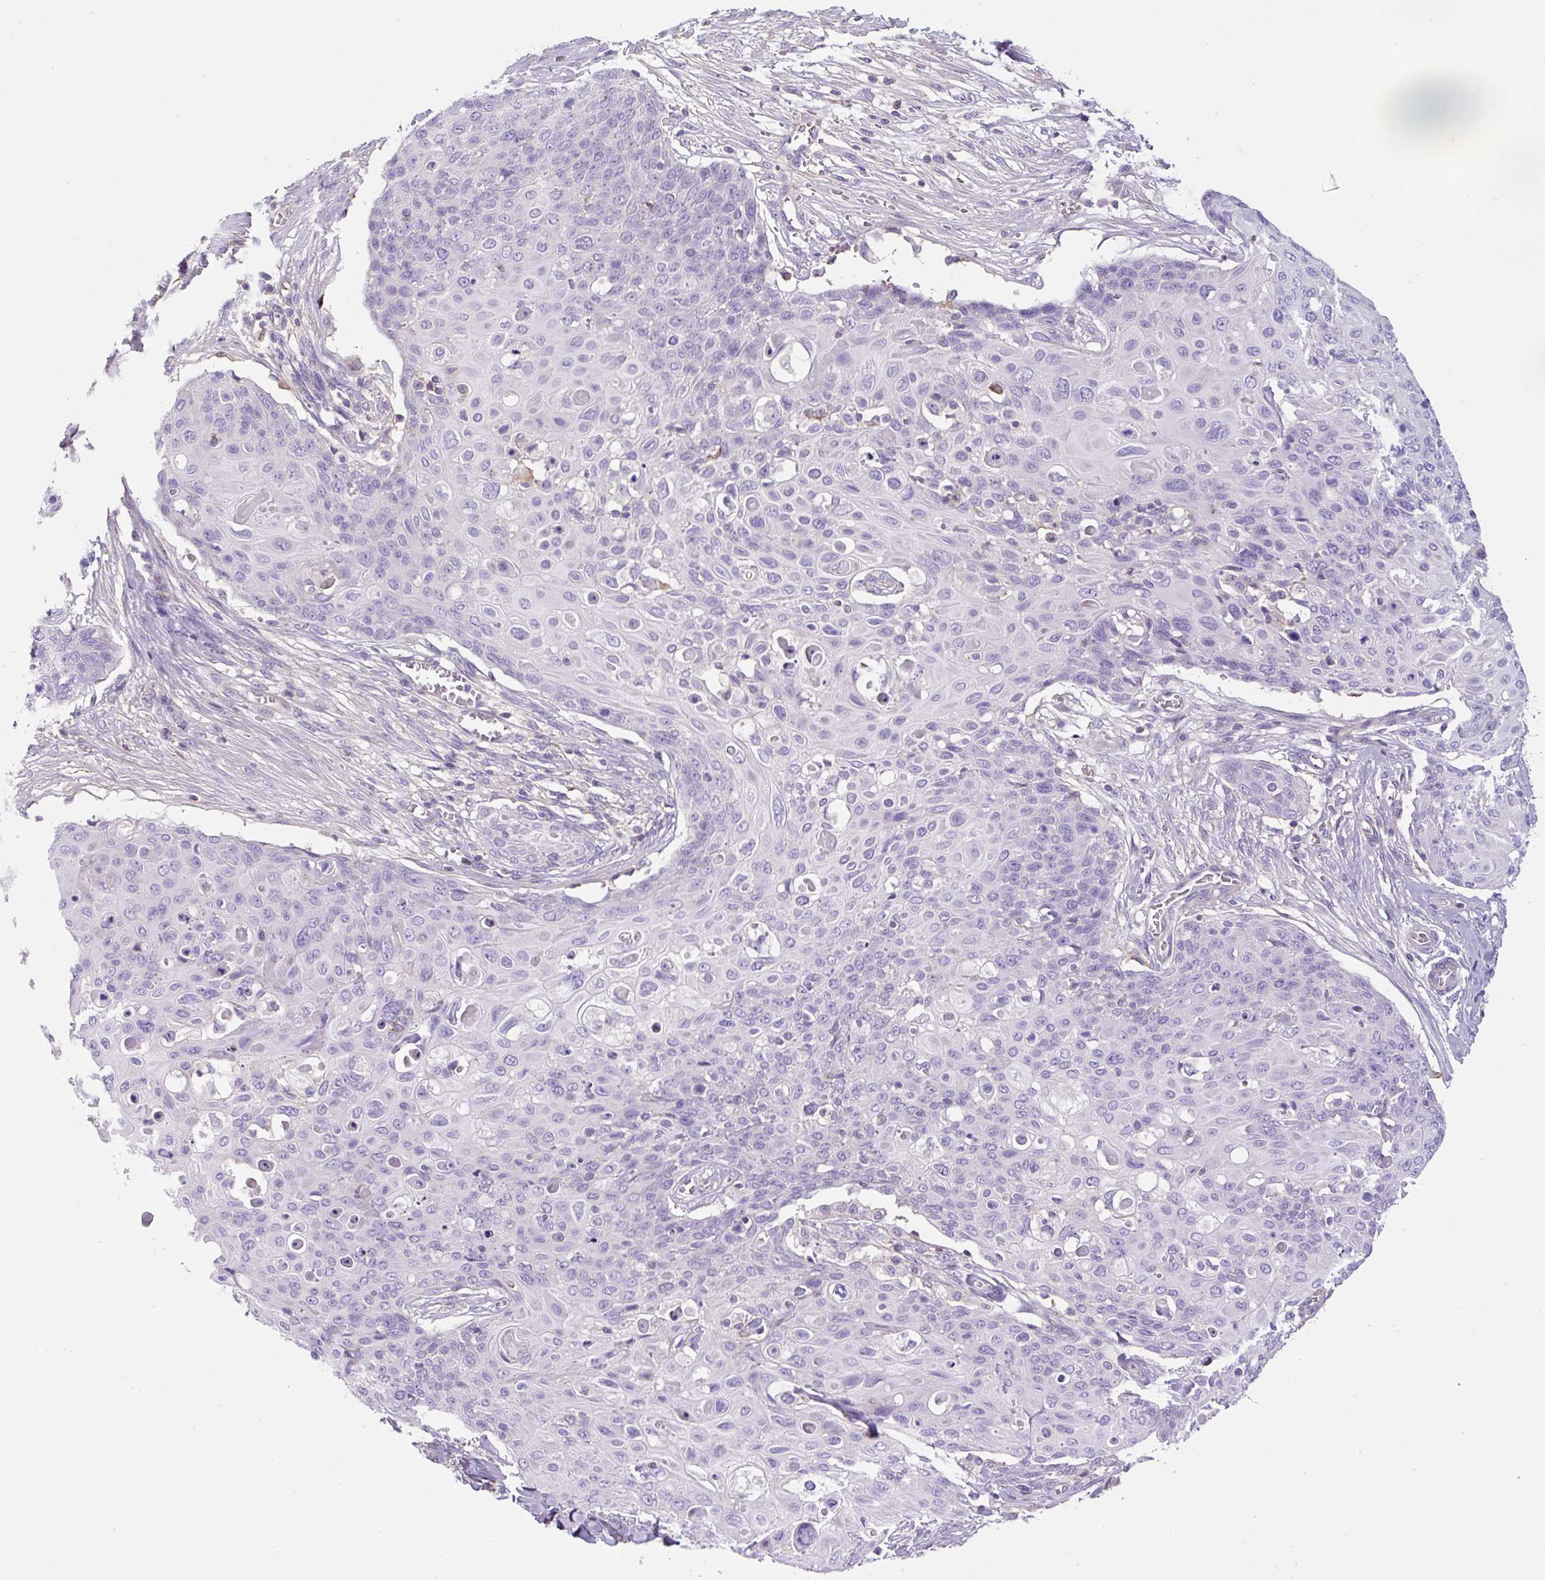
{"staining": {"intensity": "negative", "quantity": "none", "location": "none"}, "tissue": "skin cancer", "cell_type": "Tumor cells", "image_type": "cancer", "snomed": [{"axis": "morphology", "description": "Squamous cell carcinoma, NOS"}, {"axis": "topography", "description": "Skin"}, {"axis": "topography", "description": "Vulva"}], "caption": "Immunohistochemistry (IHC) of human skin squamous cell carcinoma demonstrates no staining in tumor cells.", "gene": "NPTN", "patient": {"sex": "female", "age": 85}}